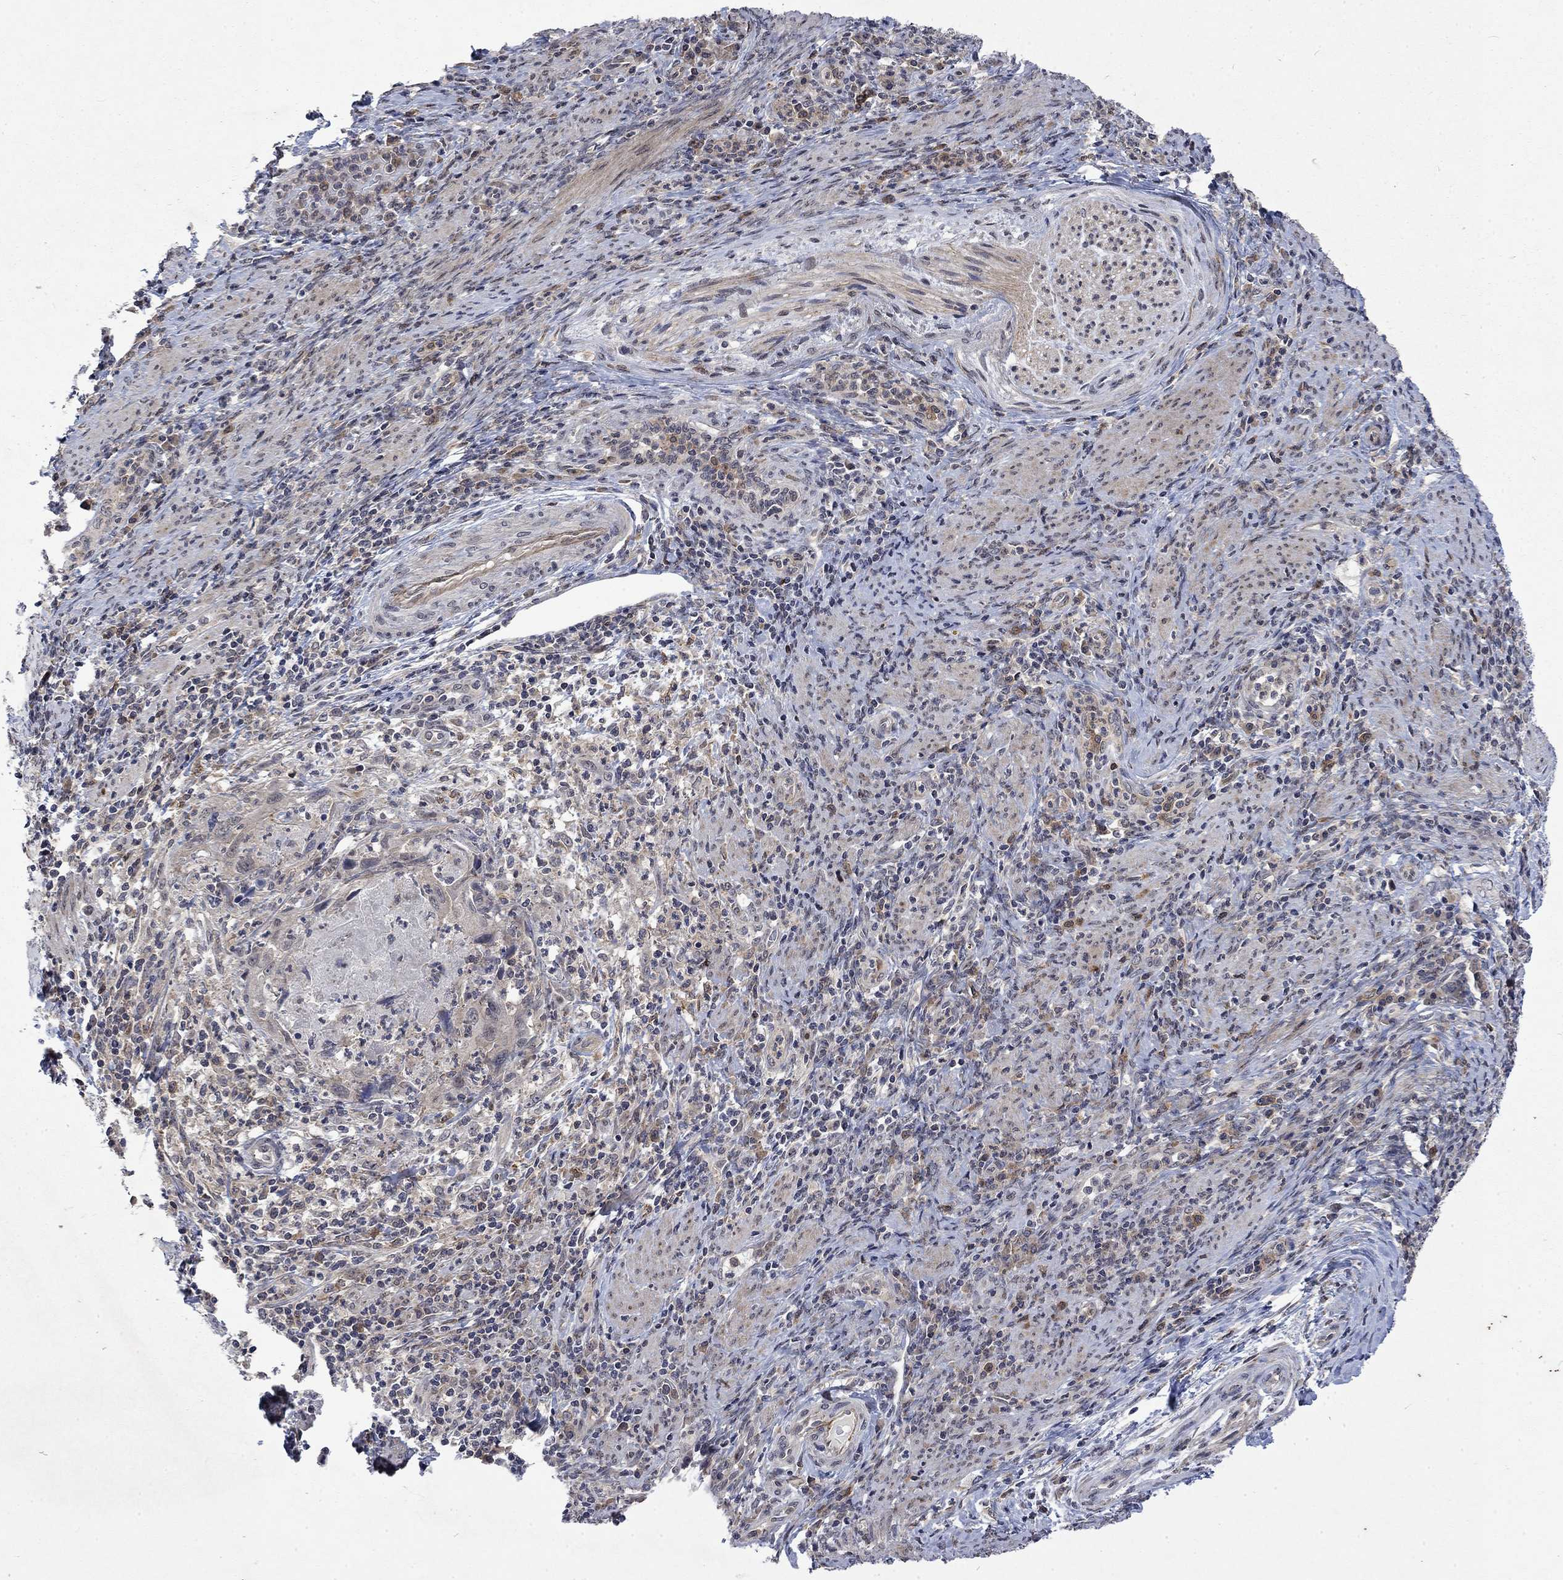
{"staining": {"intensity": "negative", "quantity": "none", "location": "none"}, "tissue": "cervical cancer", "cell_type": "Tumor cells", "image_type": "cancer", "snomed": [{"axis": "morphology", "description": "Squamous cell carcinoma, NOS"}, {"axis": "topography", "description": "Cervix"}], "caption": "An immunohistochemistry (IHC) histopathology image of cervical cancer (squamous cell carcinoma) is shown. There is no staining in tumor cells of cervical cancer (squamous cell carcinoma). Nuclei are stained in blue.", "gene": "PPP1R9A", "patient": {"sex": "female", "age": 26}}